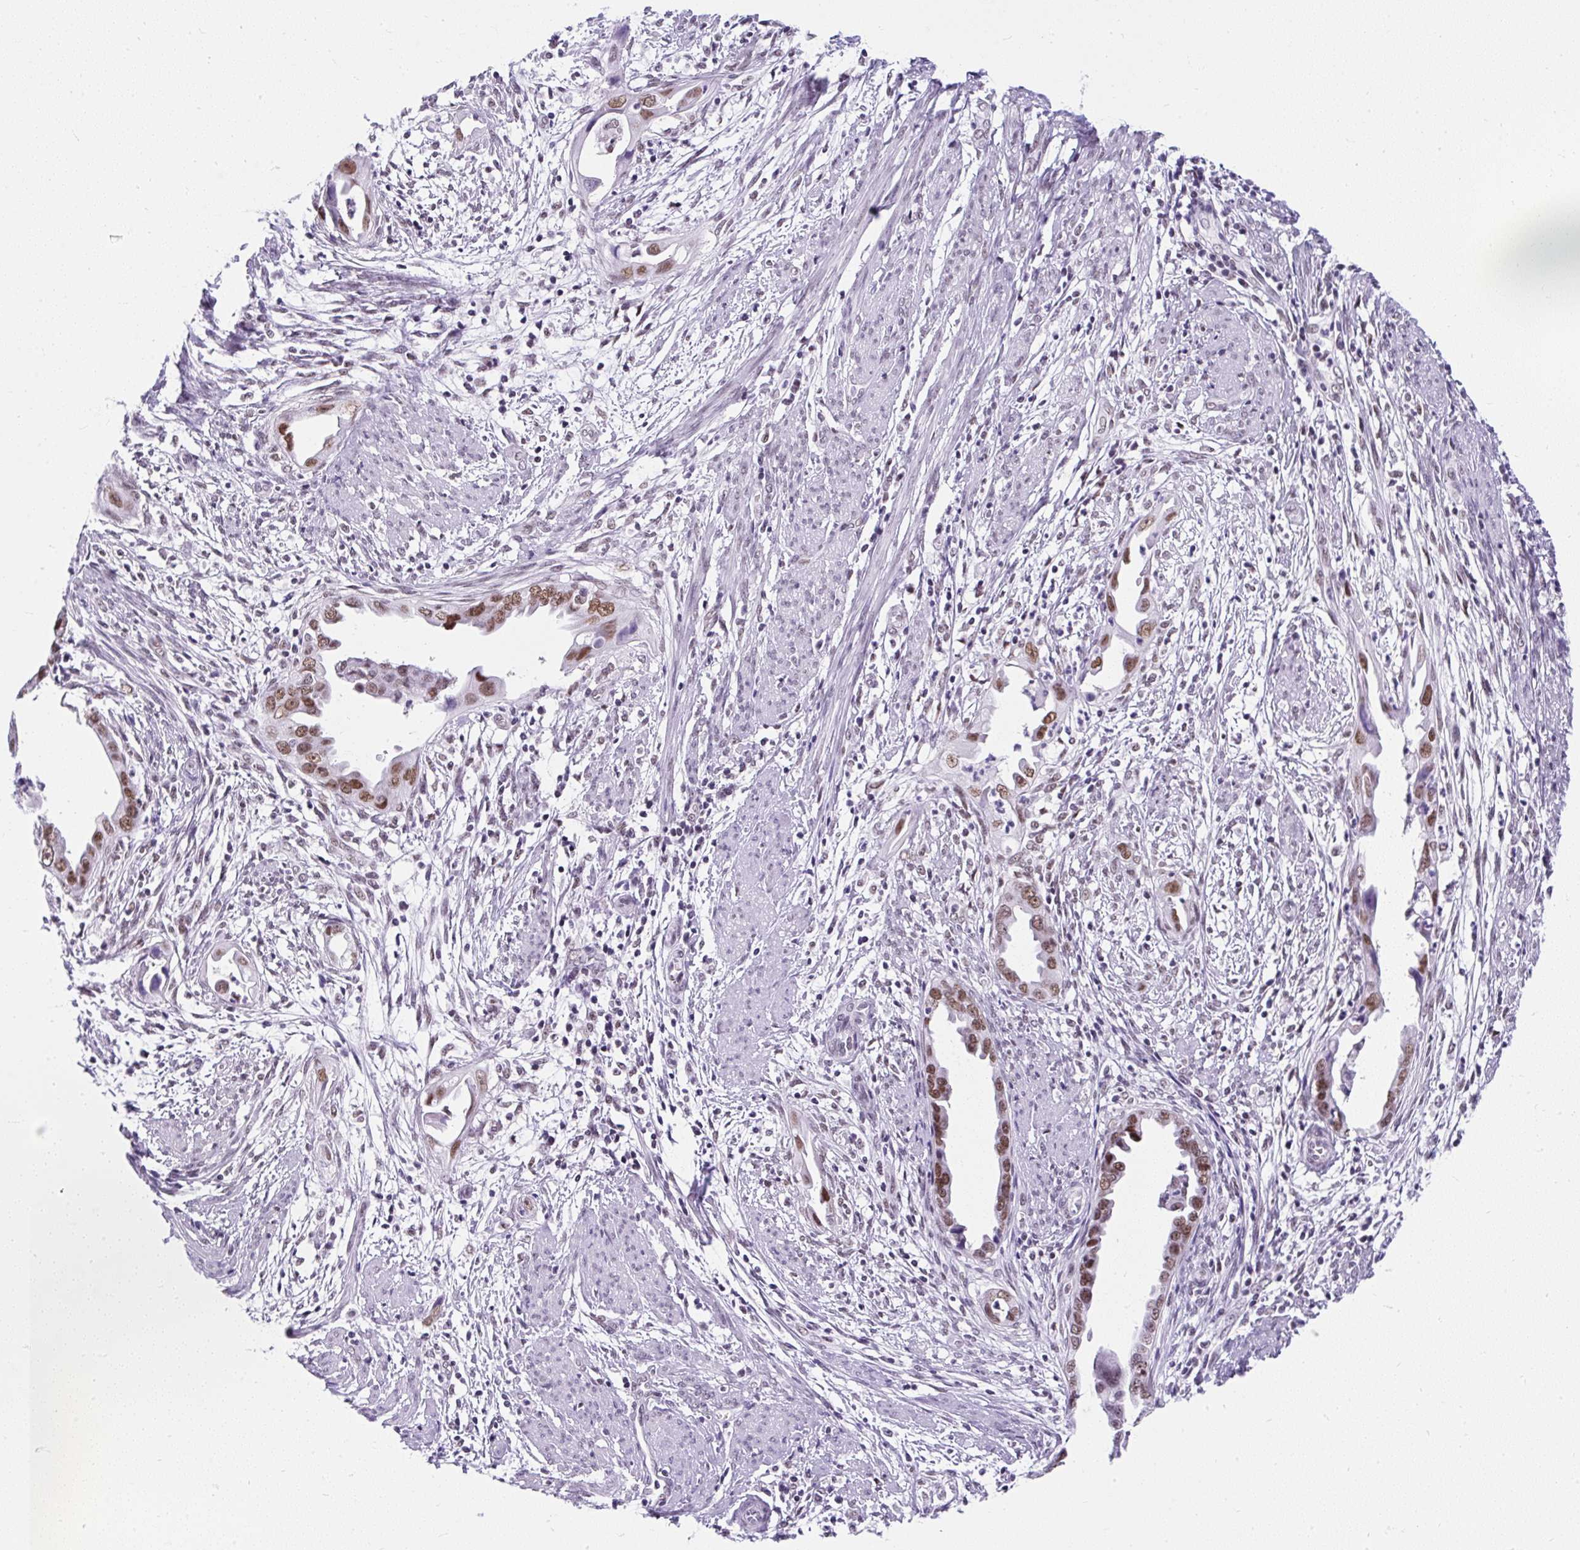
{"staining": {"intensity": "moderate", "quantity": ">75%", "location": "nuclear"}, "tissue": "endometrial cancer", "cell_type": "Tumor cells", "image_type": "cancer", "snomed": [{"axis": "morphology", "description": "Adenocarcinoma, NOS"}, {"axis": "topography", "description": "Endometrium"}], "caption": "Human endometrial cancer (adenocarcinoma) stained with a protein marker reveals moderate staining in tumor cells.", "gene": "PLCXD2", "patient": {"sex": "female", "age": 57}}